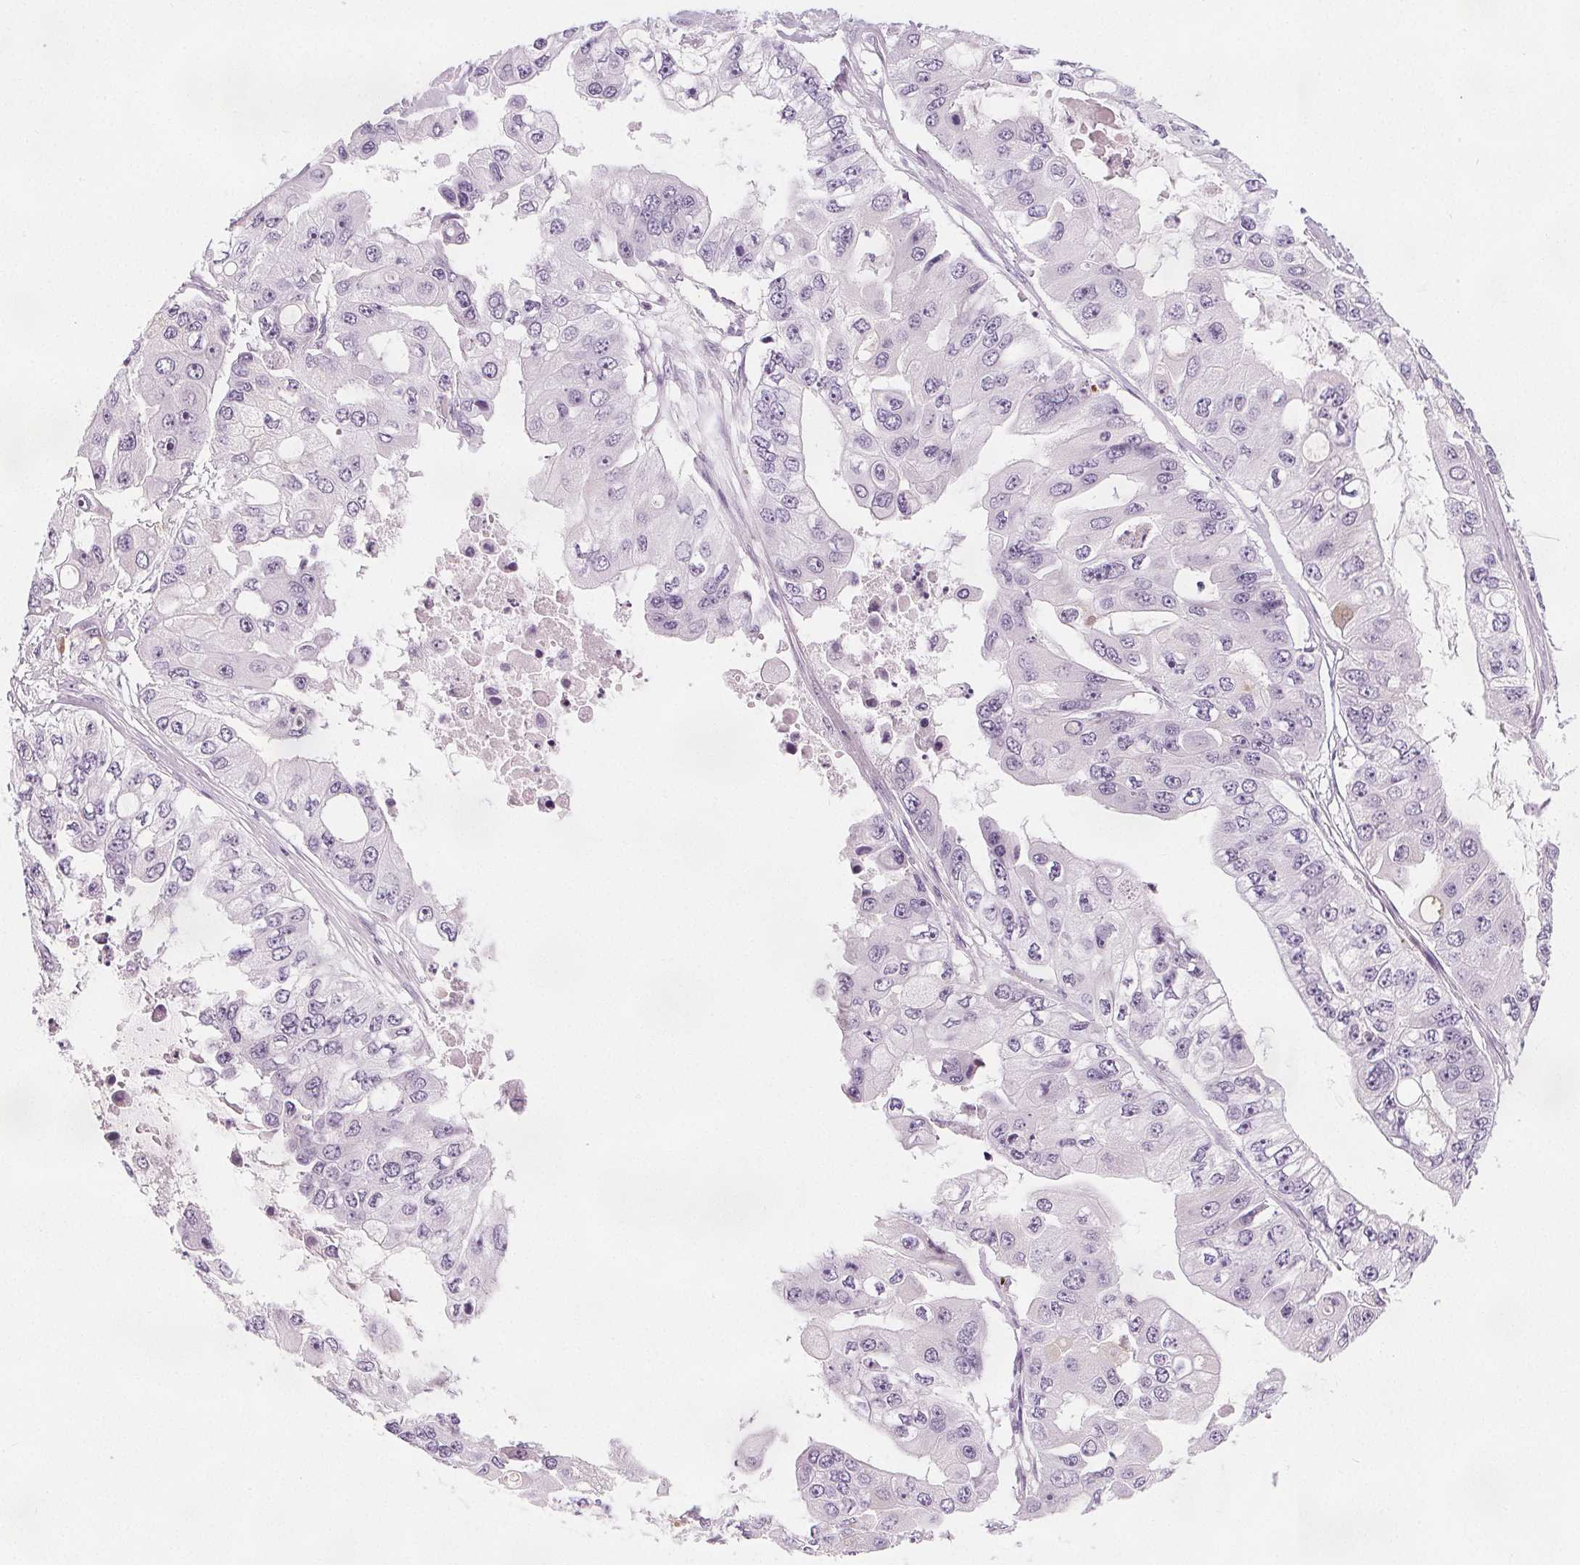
{"staining": {"intensity": "negative", "quantity": "none", "location": "none"}, "tissue": "ovarian cancer", "cell_type": "Tumor cells", "image_type": "cancer", "snomed": [{"axis": "morphology", "description": "Cystadenocarcinoma, serous, NOS"}, {"axis": "topography", "description": "Ovary"}], "caption": "The immunohistochemistry histopathology image has no significant expression in tumor cells of ovarian cancer tissue.", "gene": "SLC5A12", "patient": {"sex": "female", "age": 56}}